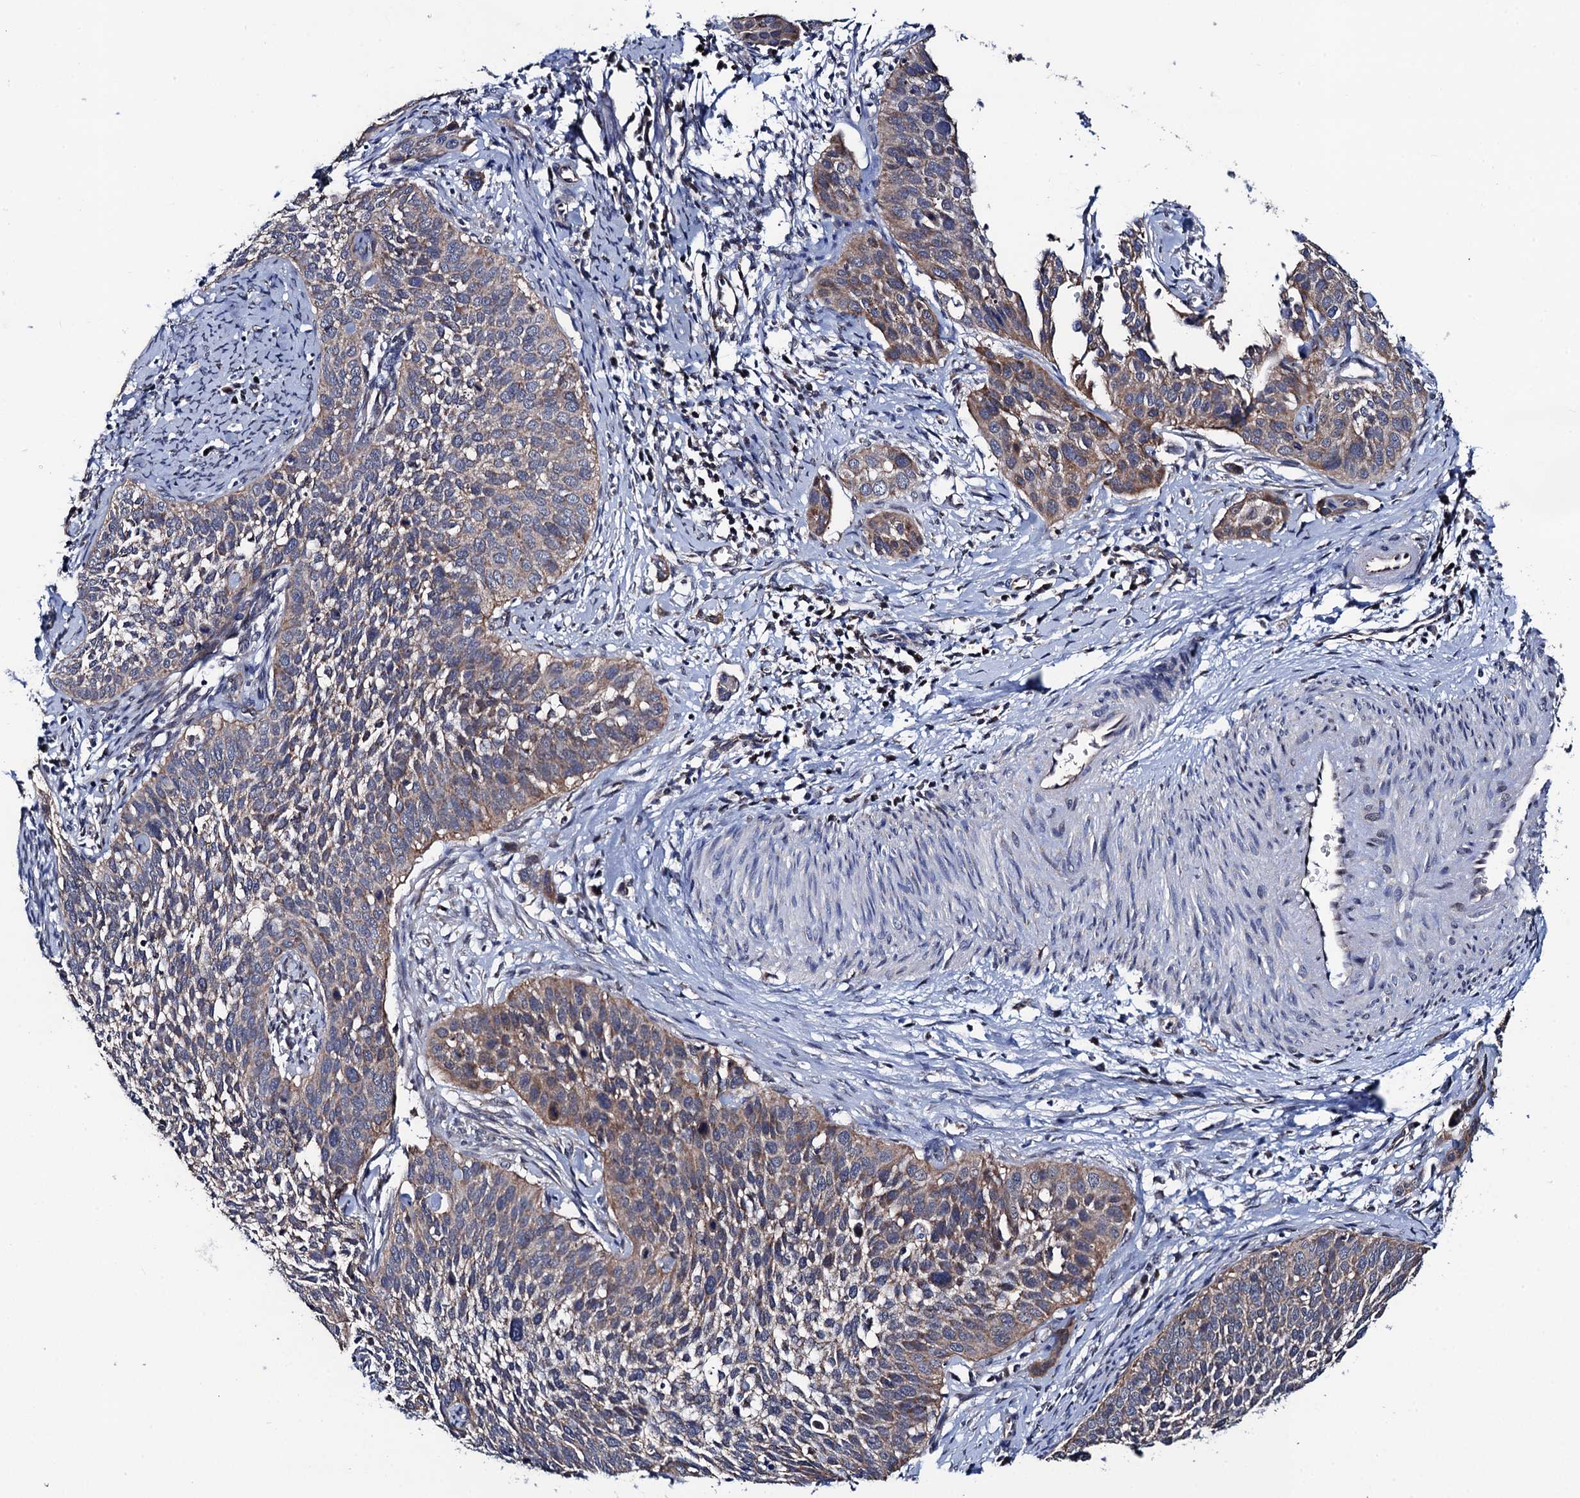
{"staining": {"intensity": "moderate", "quantity": "<25%", "location": "cytoplasmic/membranous"}, "tissue": "cervical cancer", "cell_type": "Tumor cells", "image_type": "cancer", "snomed": [{"axis": "morphology", "description": "Squamous cell carcinoma, NOS"}, {"axis": "topography", "description": "Cervix"}], "caption": "High-power microscopy captured an immunohistochemistry image of cervical cancer, revealing moderate cytoplasmic/membranous staining in approximately <25% of tumor cells. (DAB IHC, brown staining for protein, blue staining for nuclei).", "gene": "PTCD3", "patient": {"sex": "female", "age": 34}}